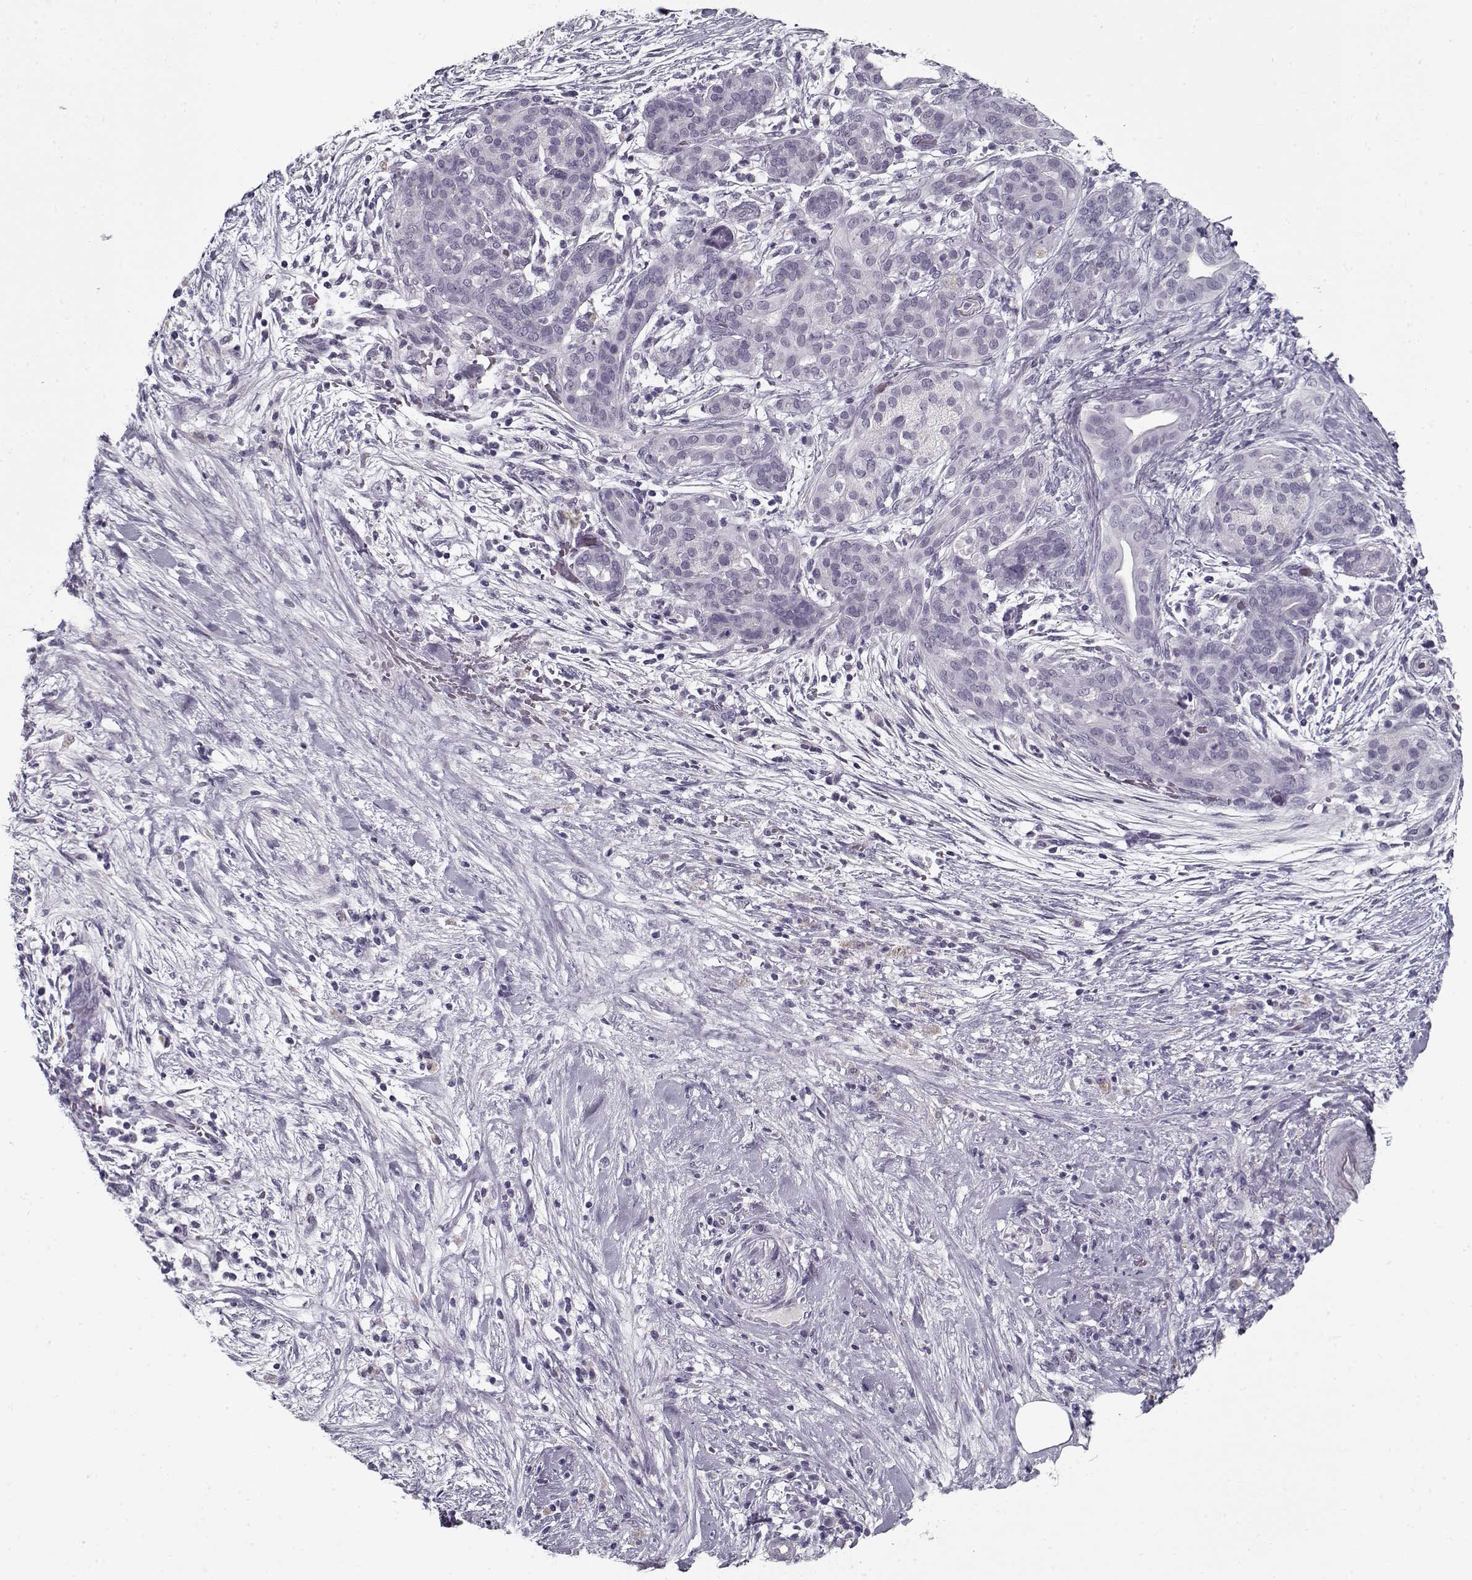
{"staining": {"intensity": "negative", "quantity": "none", "location": "none"}, "tissue": "pancreatic cancer", "cell_type": "Tumor cells", "image_type": "cancer", "snomed": [{"axis": "morphology", "description": "Adenocarcinoma, NOS"}, {"axis": "topography", "description": "Pancreas"}], "caption": "The micrograph demonstrates no significant staining in tumor cells of pancreatic adenocarcinoma.", "gene": "SPACA9", "patient": {"sex": "male", "age": 44}}